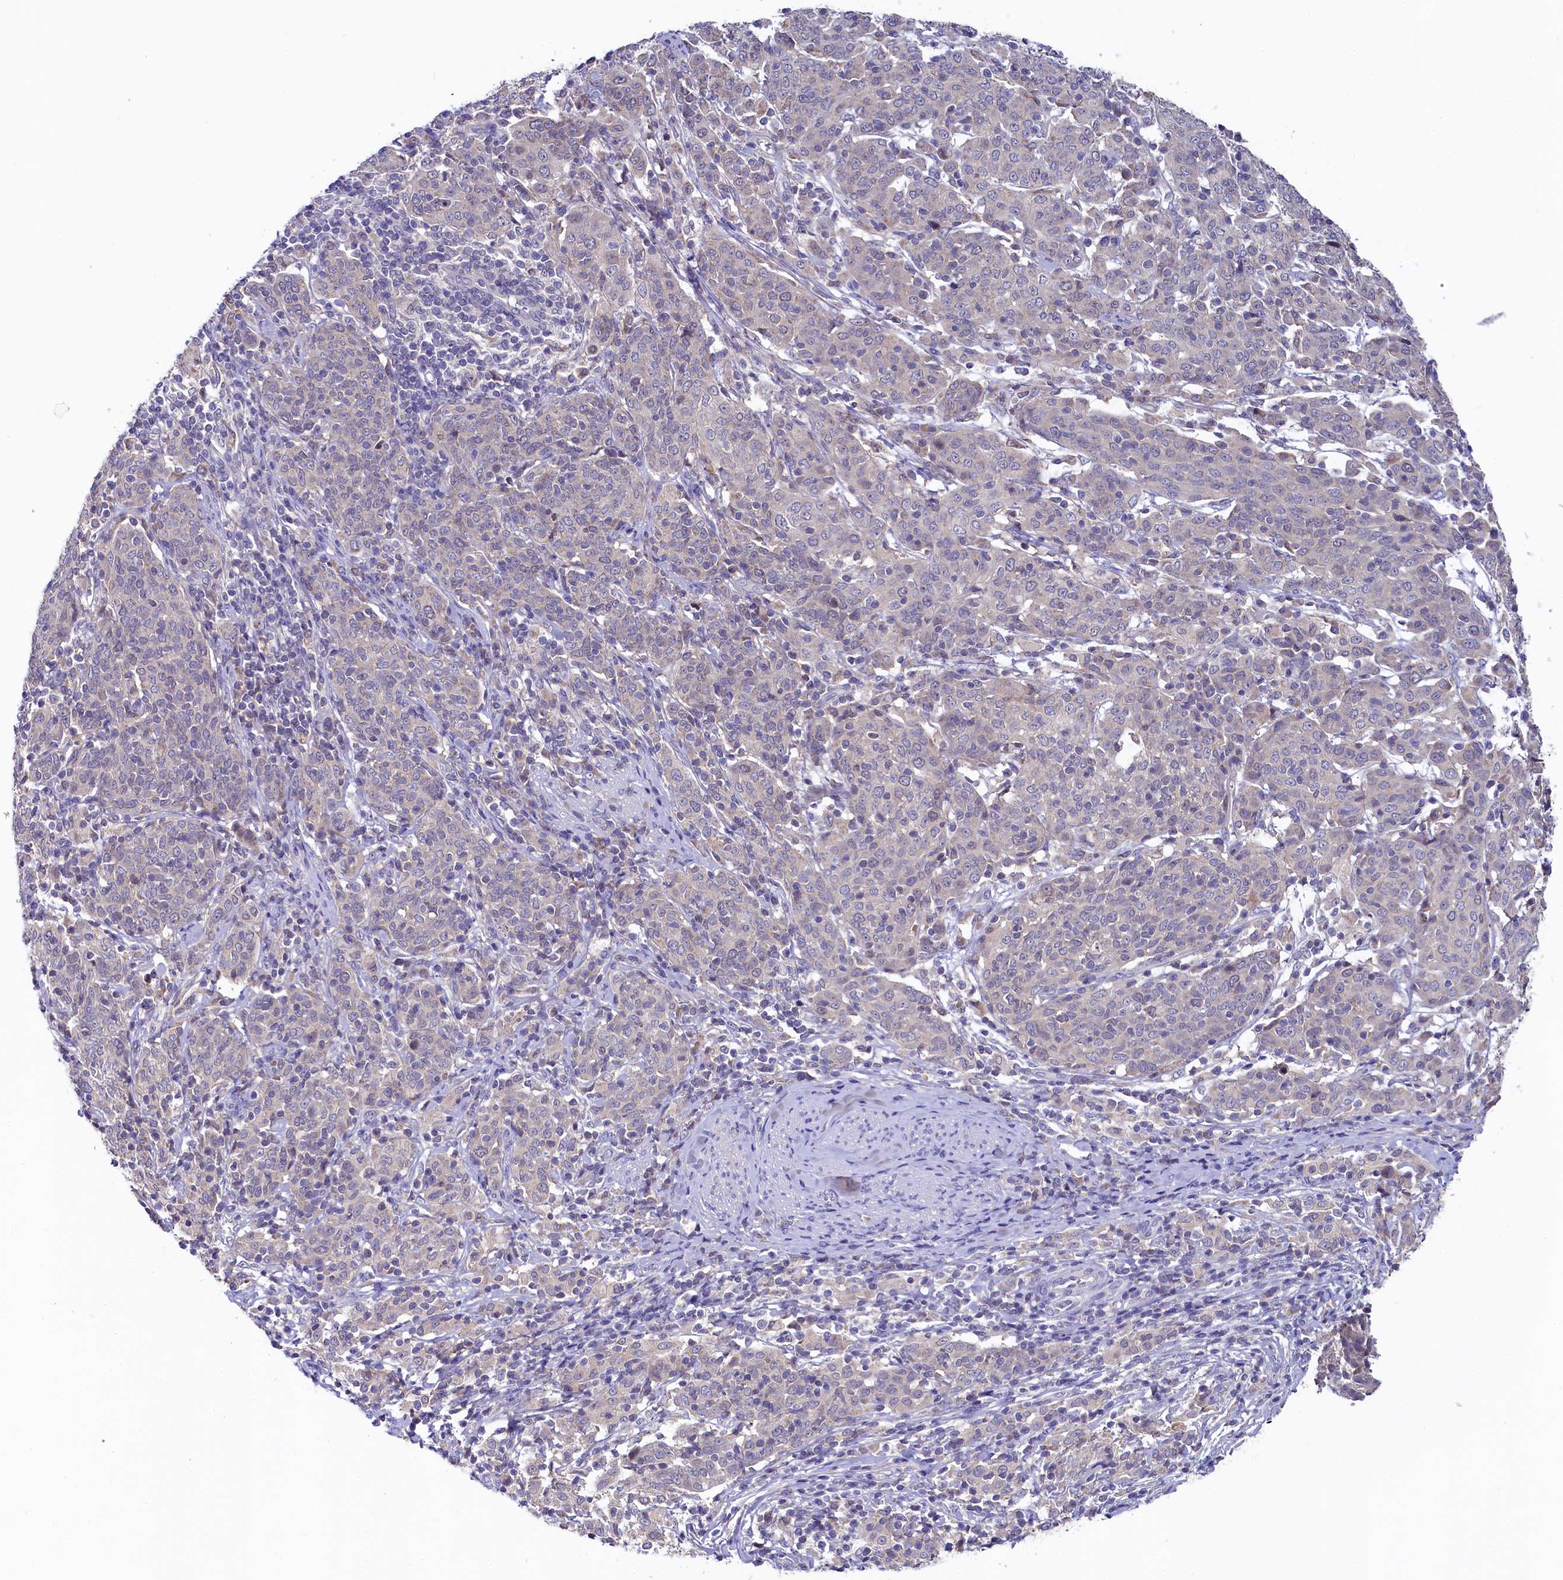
{"staining": {"intensity": "weak", "quantity": "<25%", "location": "cytoplasmic/membranous"}, "tissue": "cervical cancer", "cell_type": "Tumor cells", "image_type": "cancer", "snomed": [{"axis": "morphology", "description": "Squamous cell carcinoma, NOS"}, {"axis": "topography", "description": "Cervix"}], "caption": "This is a histopathology image of immunohistochemistry (IHC) staining of squamous cell carcinoma (cervical), which shows no expression in tumor cells.", "gene": "SPINK9", "patient": {"sex": "female", "age": 67}}